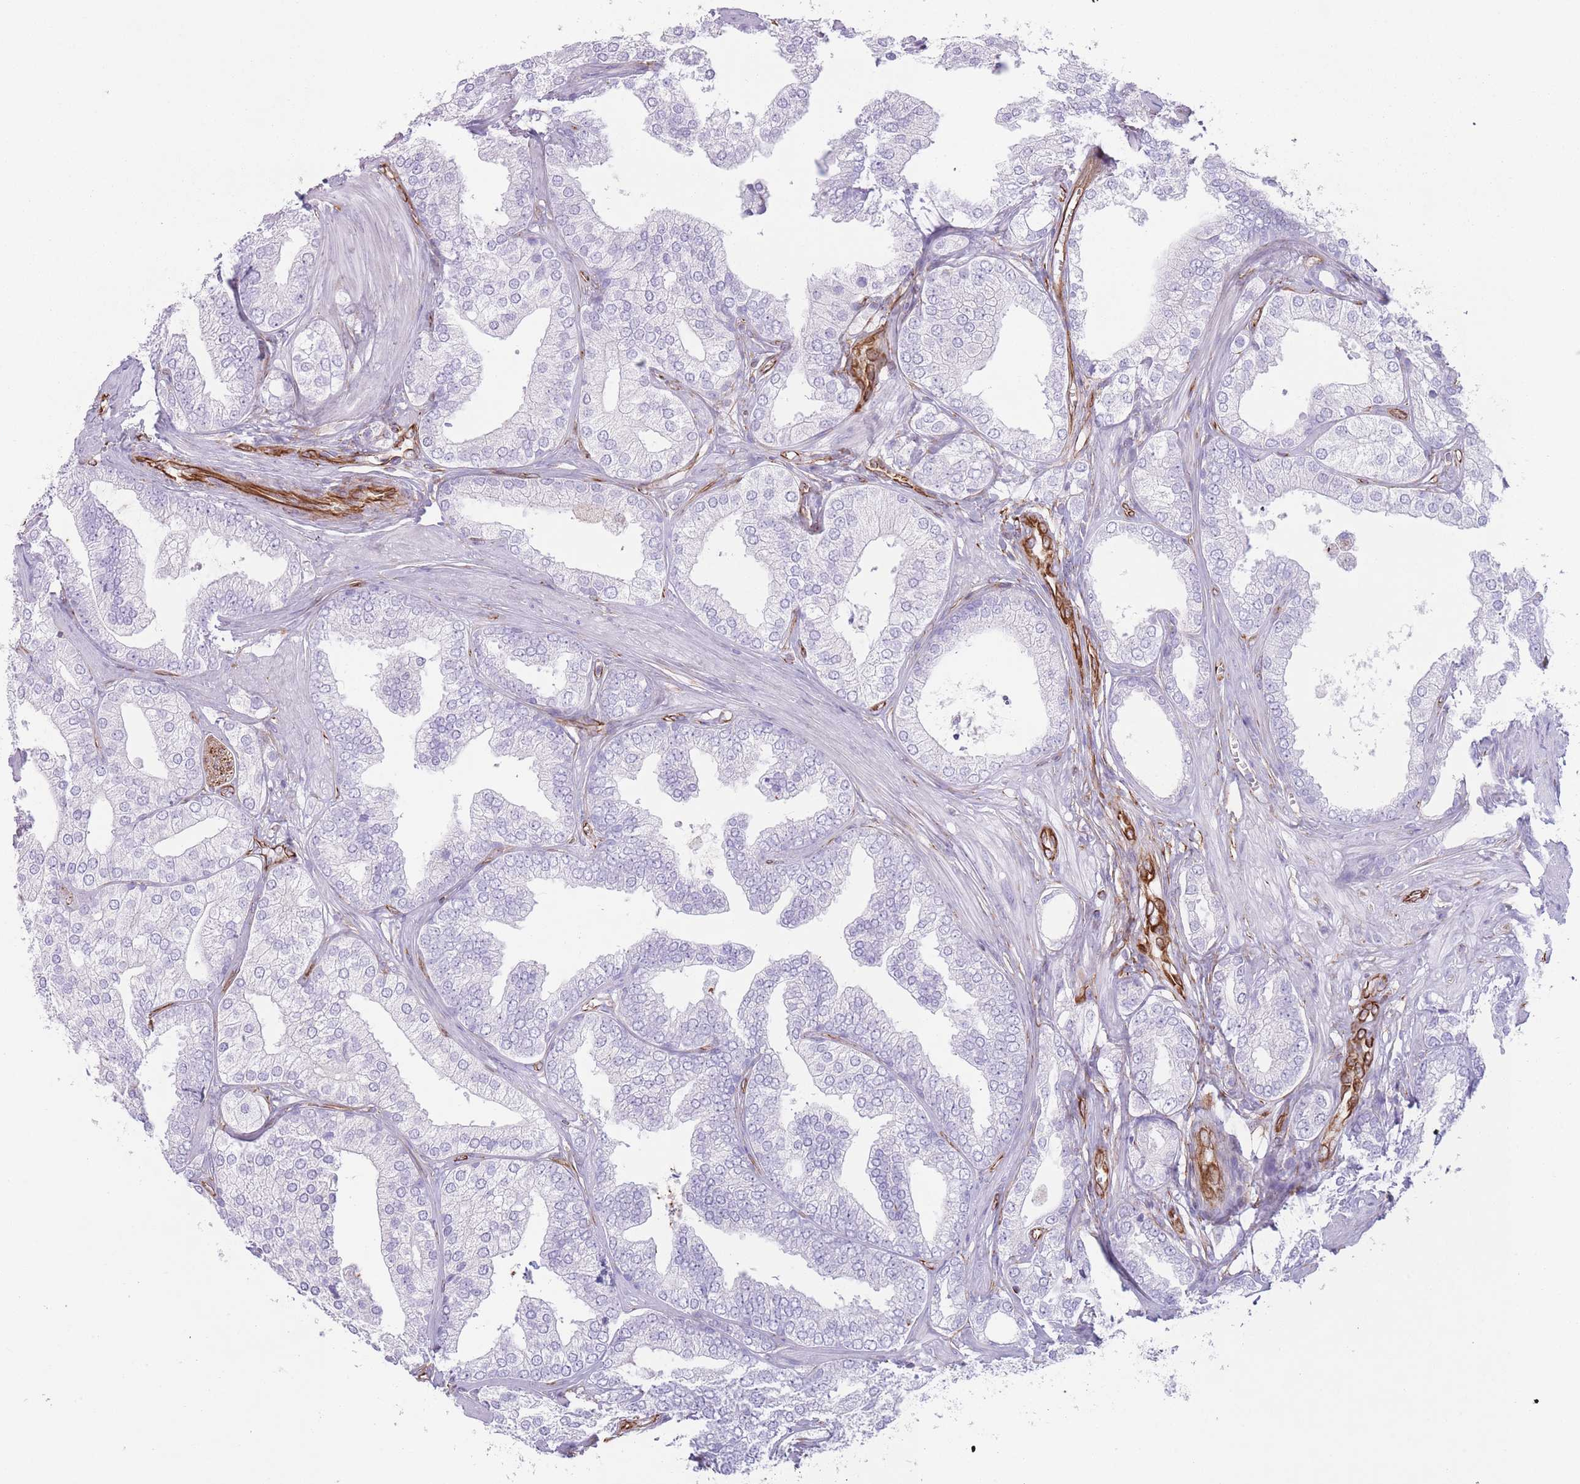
{"staining": {"intensity": "negative", "quantity": "none", "location": "none"}, "tissue": "prostate cancer", "cell_type": "Tumor cells", "image_type": "cancer", "snomed": [{"axis": "morphology", "description": "Adenocarcinoma, High grade"}, {"axis": "topography", "description": "Prostate"}], "caption": "This is a histopathology image of immunohistochemistry staining of high-grade adenocarcinoma (prostate), which shows no expression in tumor cells.", "gene": "PTCD1", "patient": {"sex": "male", "age": 50}}